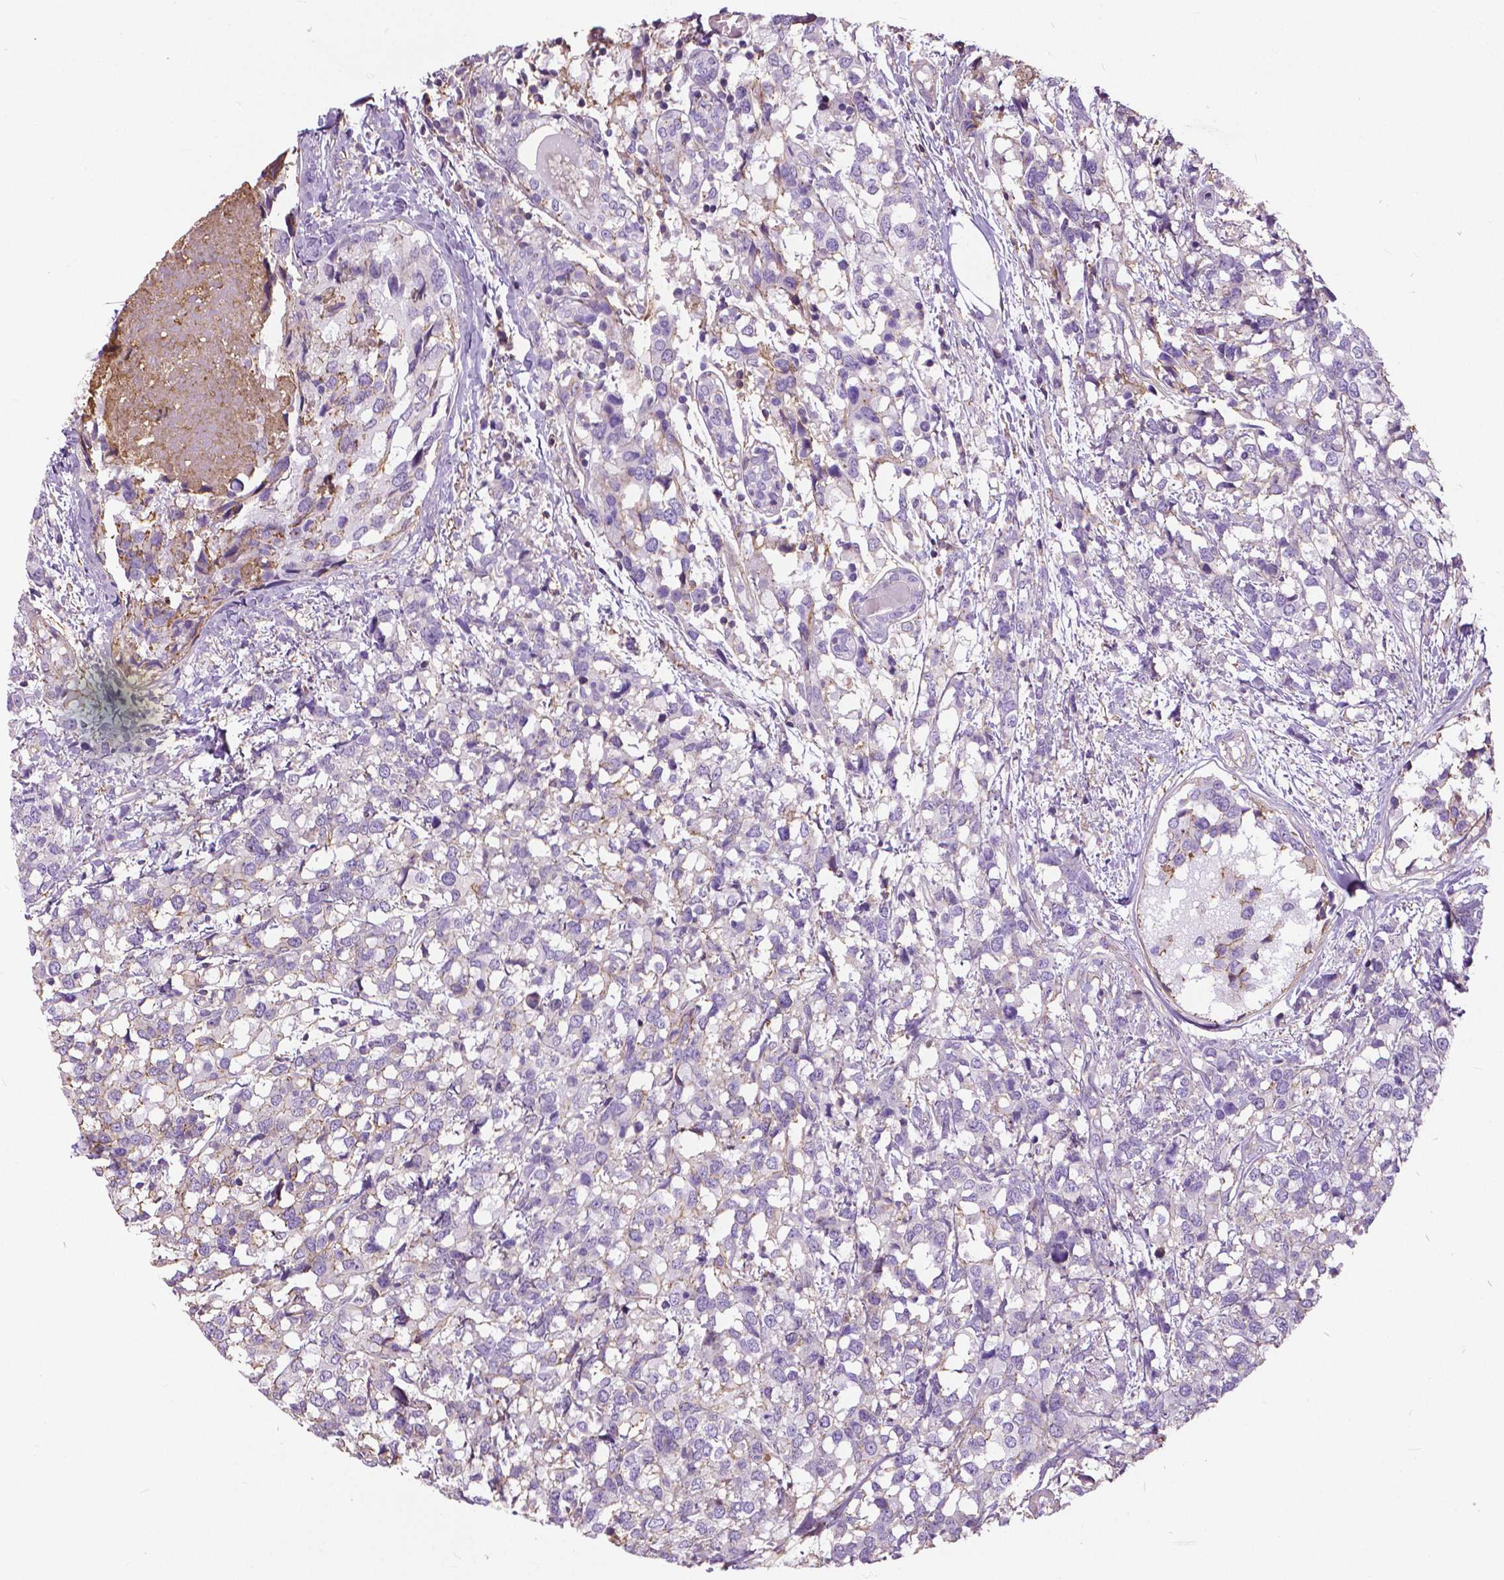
{"staining": {"intensity": "negative", "quantity": "none", "location": "none"}, "tissue": "breast cancer", "cell_type": "Tumor cells", "image_type": "cancer", "snomed": [{"axis": "morphology", "description": "Lobular carcinoma"}, {"axis": "topography", "description": "Breast"}], "caption": "Immunohistochemistry photomicrograph of neoplastic tissue: breast lobular carcinoma stained with DAB shows no significant protein positivity in tumor cells. (Stains: DAB (3,3'-diaminobenzidine) immunohistochemistry with hematoxylin counter stain, Microscopy: brightfield microscopy at high magnification).", "gene": "ANXA13", "patient": {"sex": "female", "age": 59}}